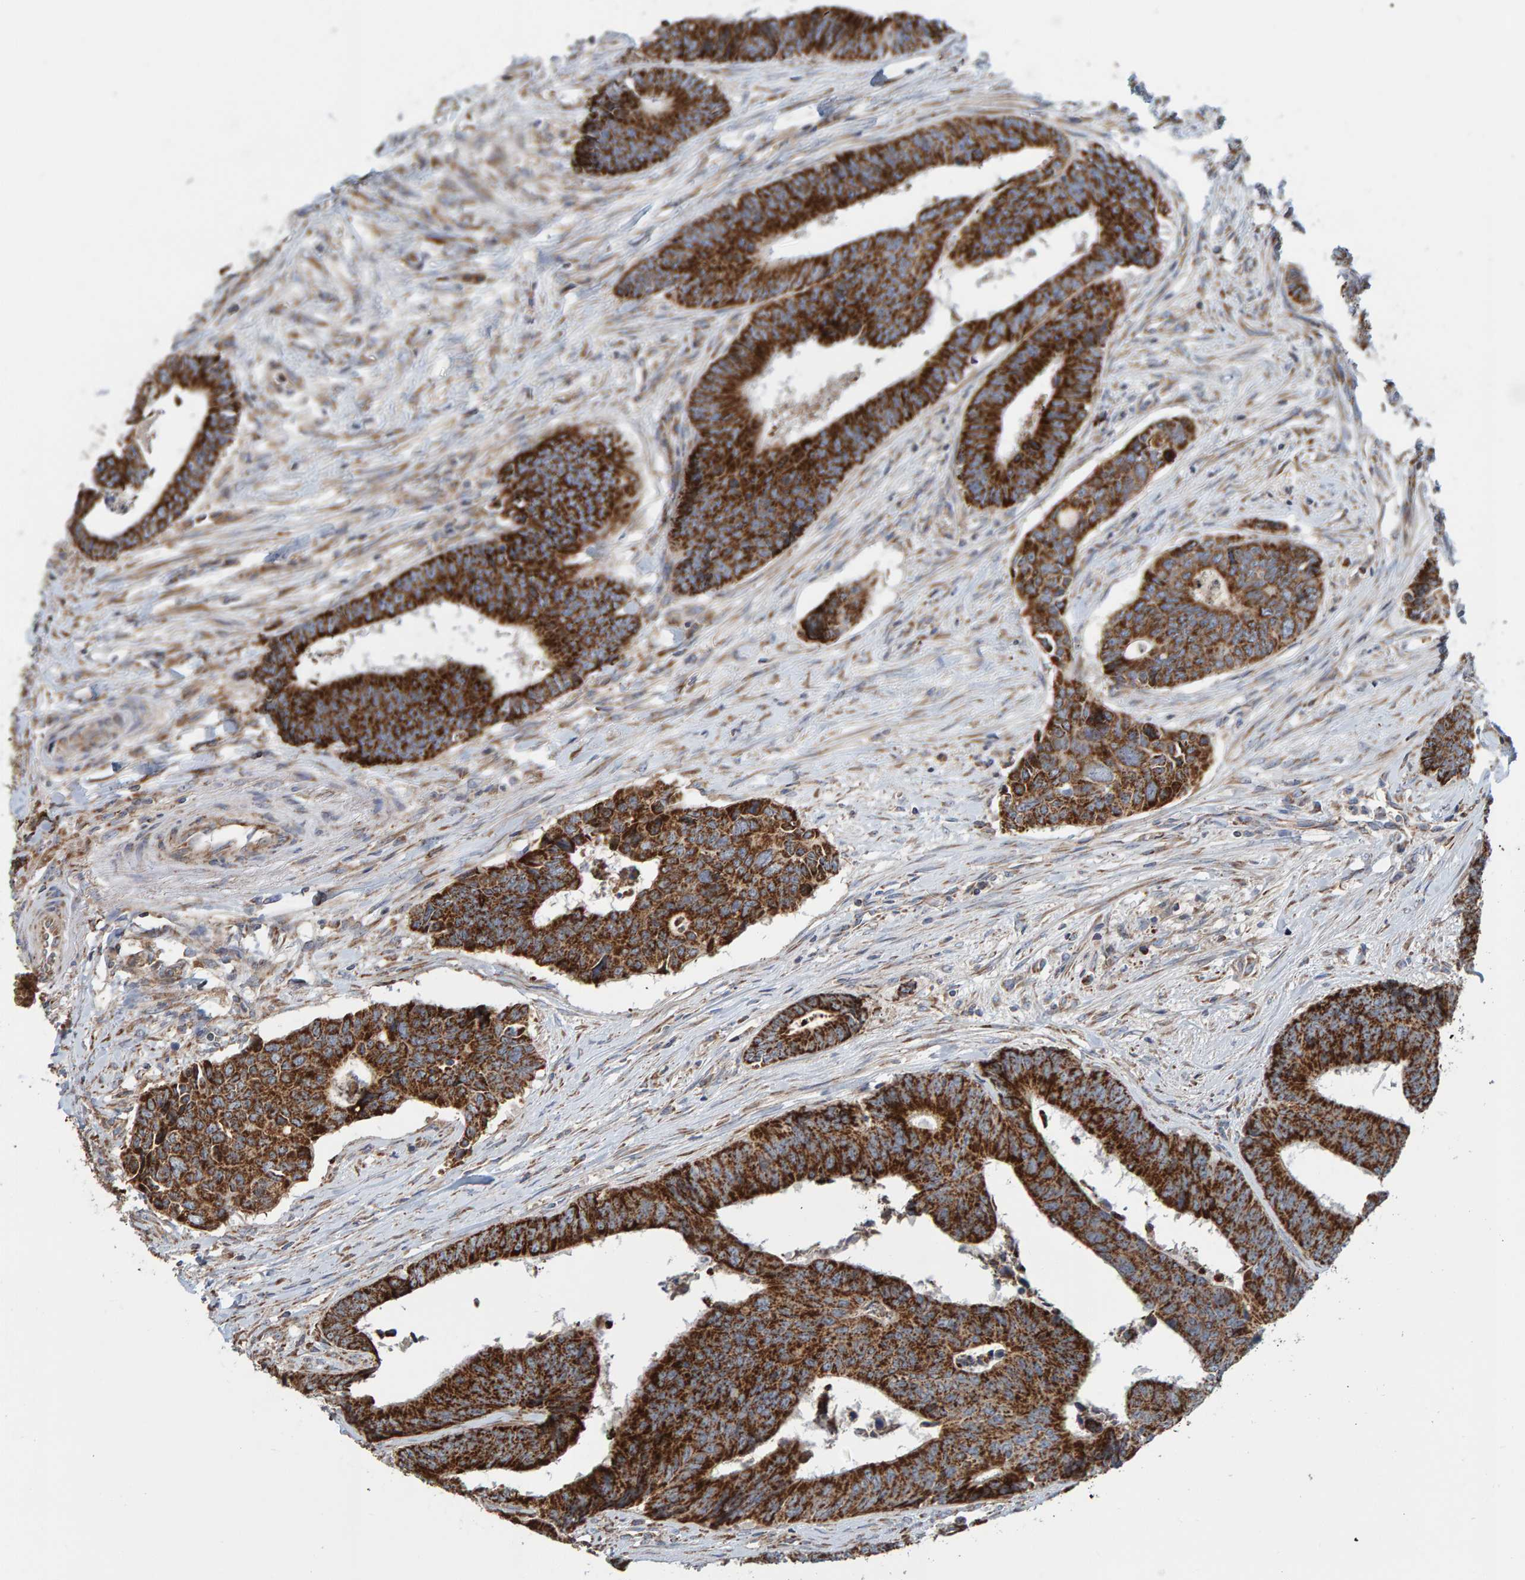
{"staining": {"intensity": "strong", "quantity": ">75%", "location": "cytoplasmic/membranous"}, "tissue": "colorectal cancer", "cell_type": "Tumor cells", "image_type": "cancer", "snomed": [{"axis": "morphology", "description": "Adenocarcinoma, NOS"}, {"axis": "topography", "description": "Rectum"}], "caption": "A histopathology image of human colorectal adenocarcinoma stained for a protein exhibits strong cytoplasmic/membranous brown staining in tumor cells.", "gene": "MRPL45", "patient": {"sex": "male", "age": 84}}